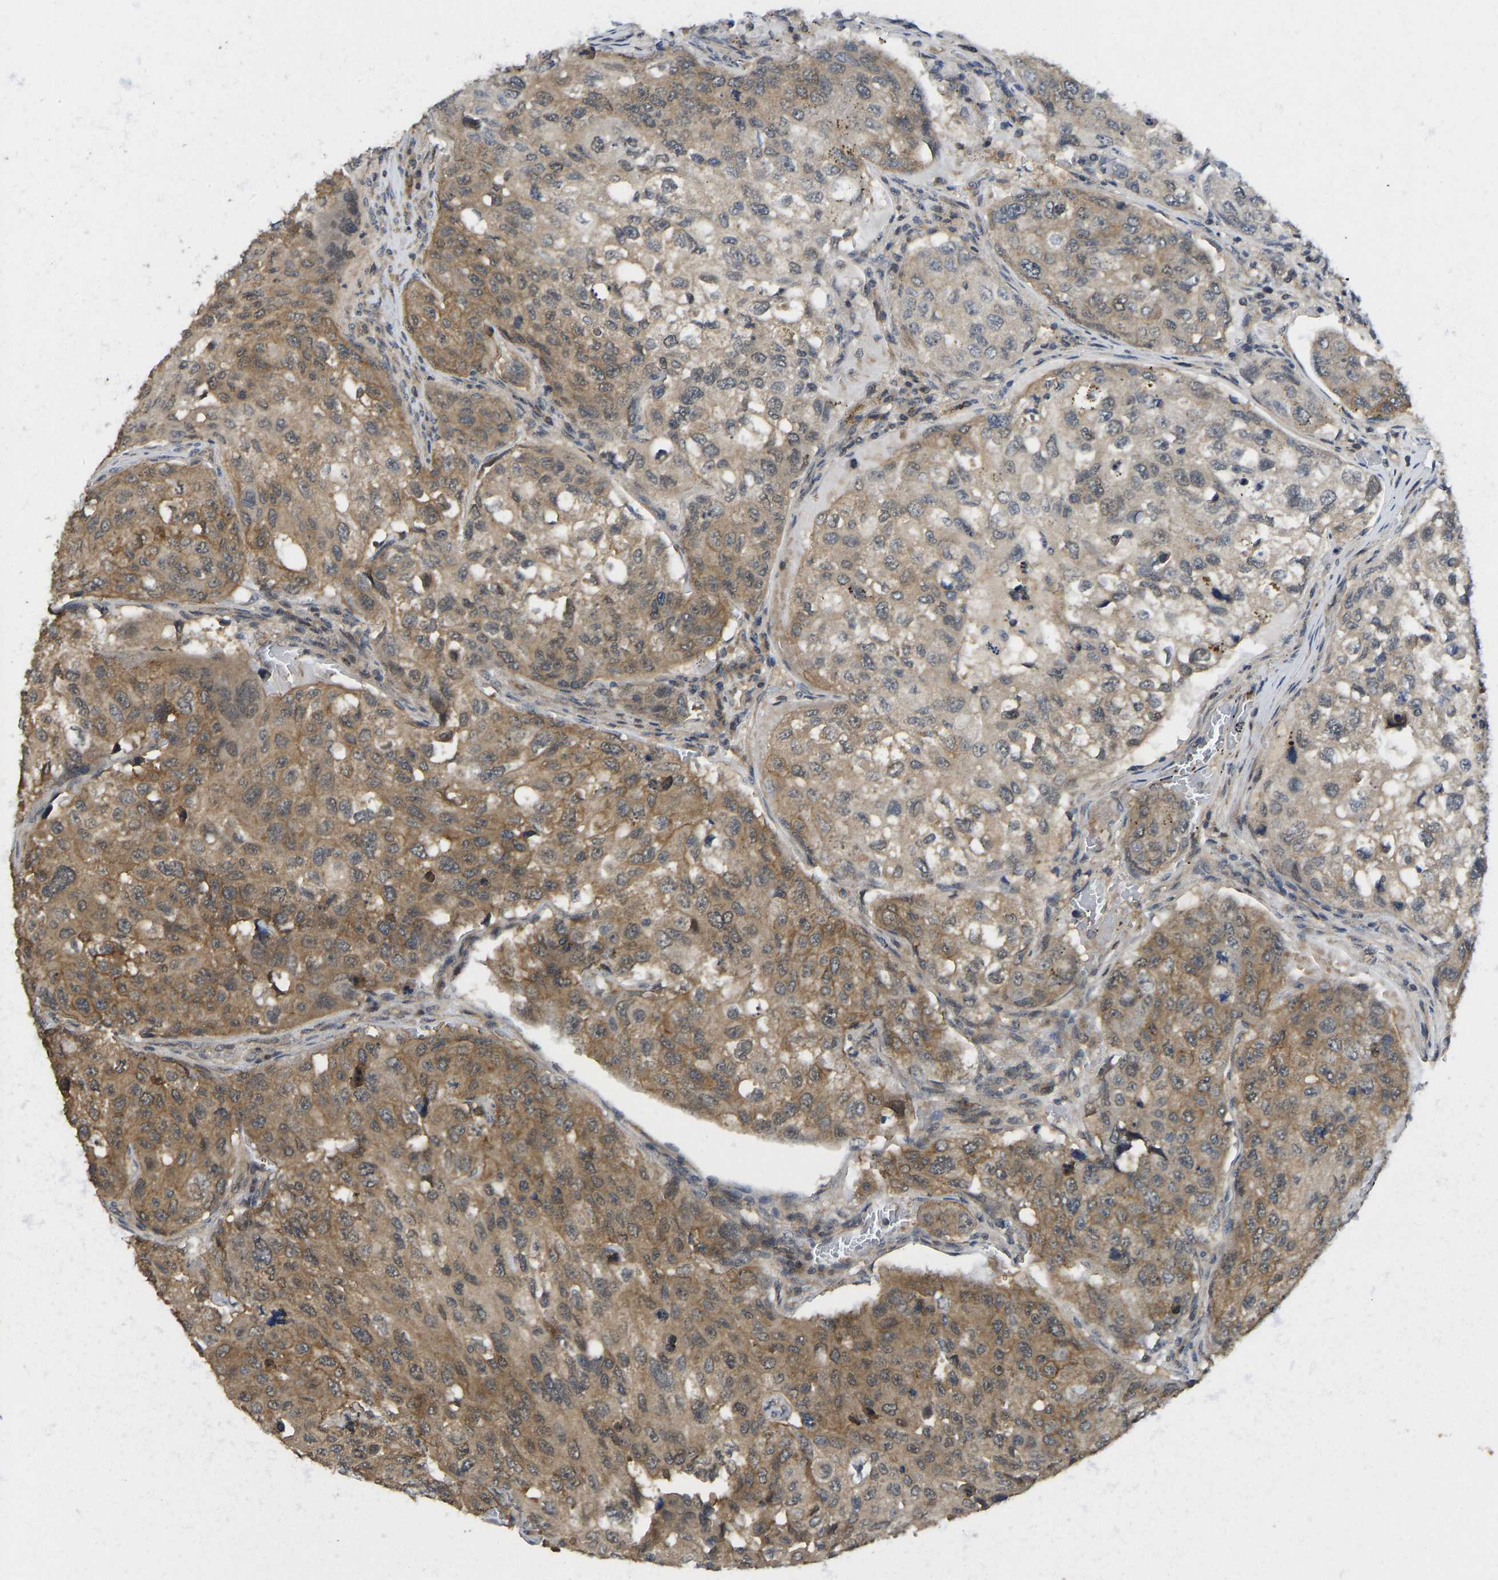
{"staining": {"intensity": "moderate", "quantity": ">75%", "location": "cytoplasmic/membranous"}, "tissue": "urothelial cancer", "cell_type": "Tumor cells", "image_type": "cancer", "snomed": [{"axis": "morphology", "description": "Urothelial carcinoma, High grade"}, {"axis": "topography", "description": "Lymph node"}, {"axis": "topography", "description": "Urinary bladder"}], "caption": "IHC (DAB (3,3'-diaminobenzidine)) staining of human high-grade urothelial carcinoma exhibits moderate cytoplasmic/membranous protein positivity in approximately >75% of tumor cells.", "gene": "NDRG3", "patient": {"sex": "male", "age": 51}}